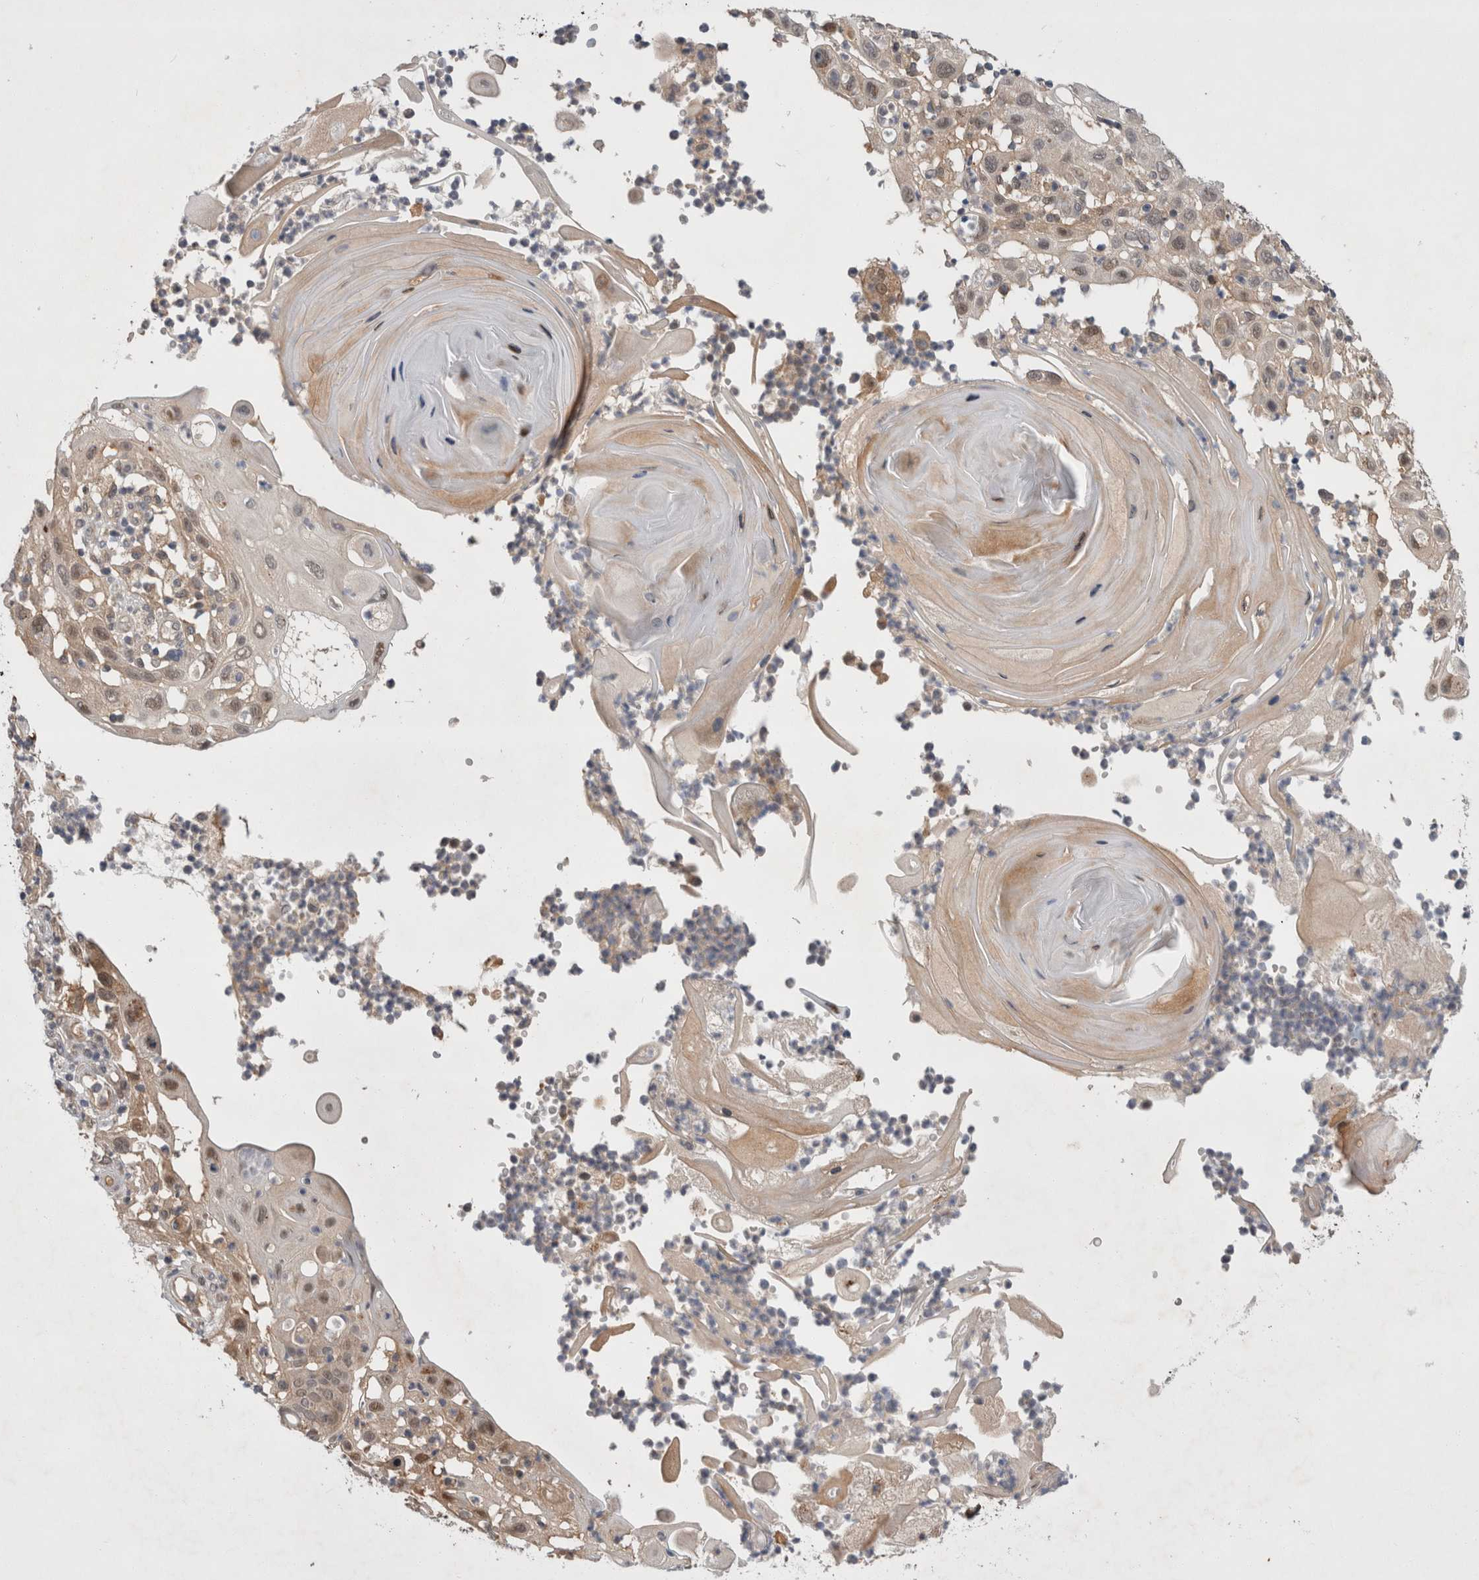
{"staining": {"intensity": "weak", "quantity": "25%-75%", "location": "cytoplasmic/membranous"}, "tissue": "skin cancer", "cell_type": "Tumor cells", "image_type": "cancer", "snomed": [{"axis": "morphology", "description": "Normal tissue, NOS"}, {"axis": "morphology", "description": "Squamous cell carcinoma, NOS"}, {"axis": "topography", "description": "Skin"}], "caption": "Weak cytoplasmic/membranous staining for a protein is seen in approximately 25%-75% of tumor cells of skin cancer using IHC.", "gene": "MRPL37", "patient": {"sex": "female", "age": 96}}